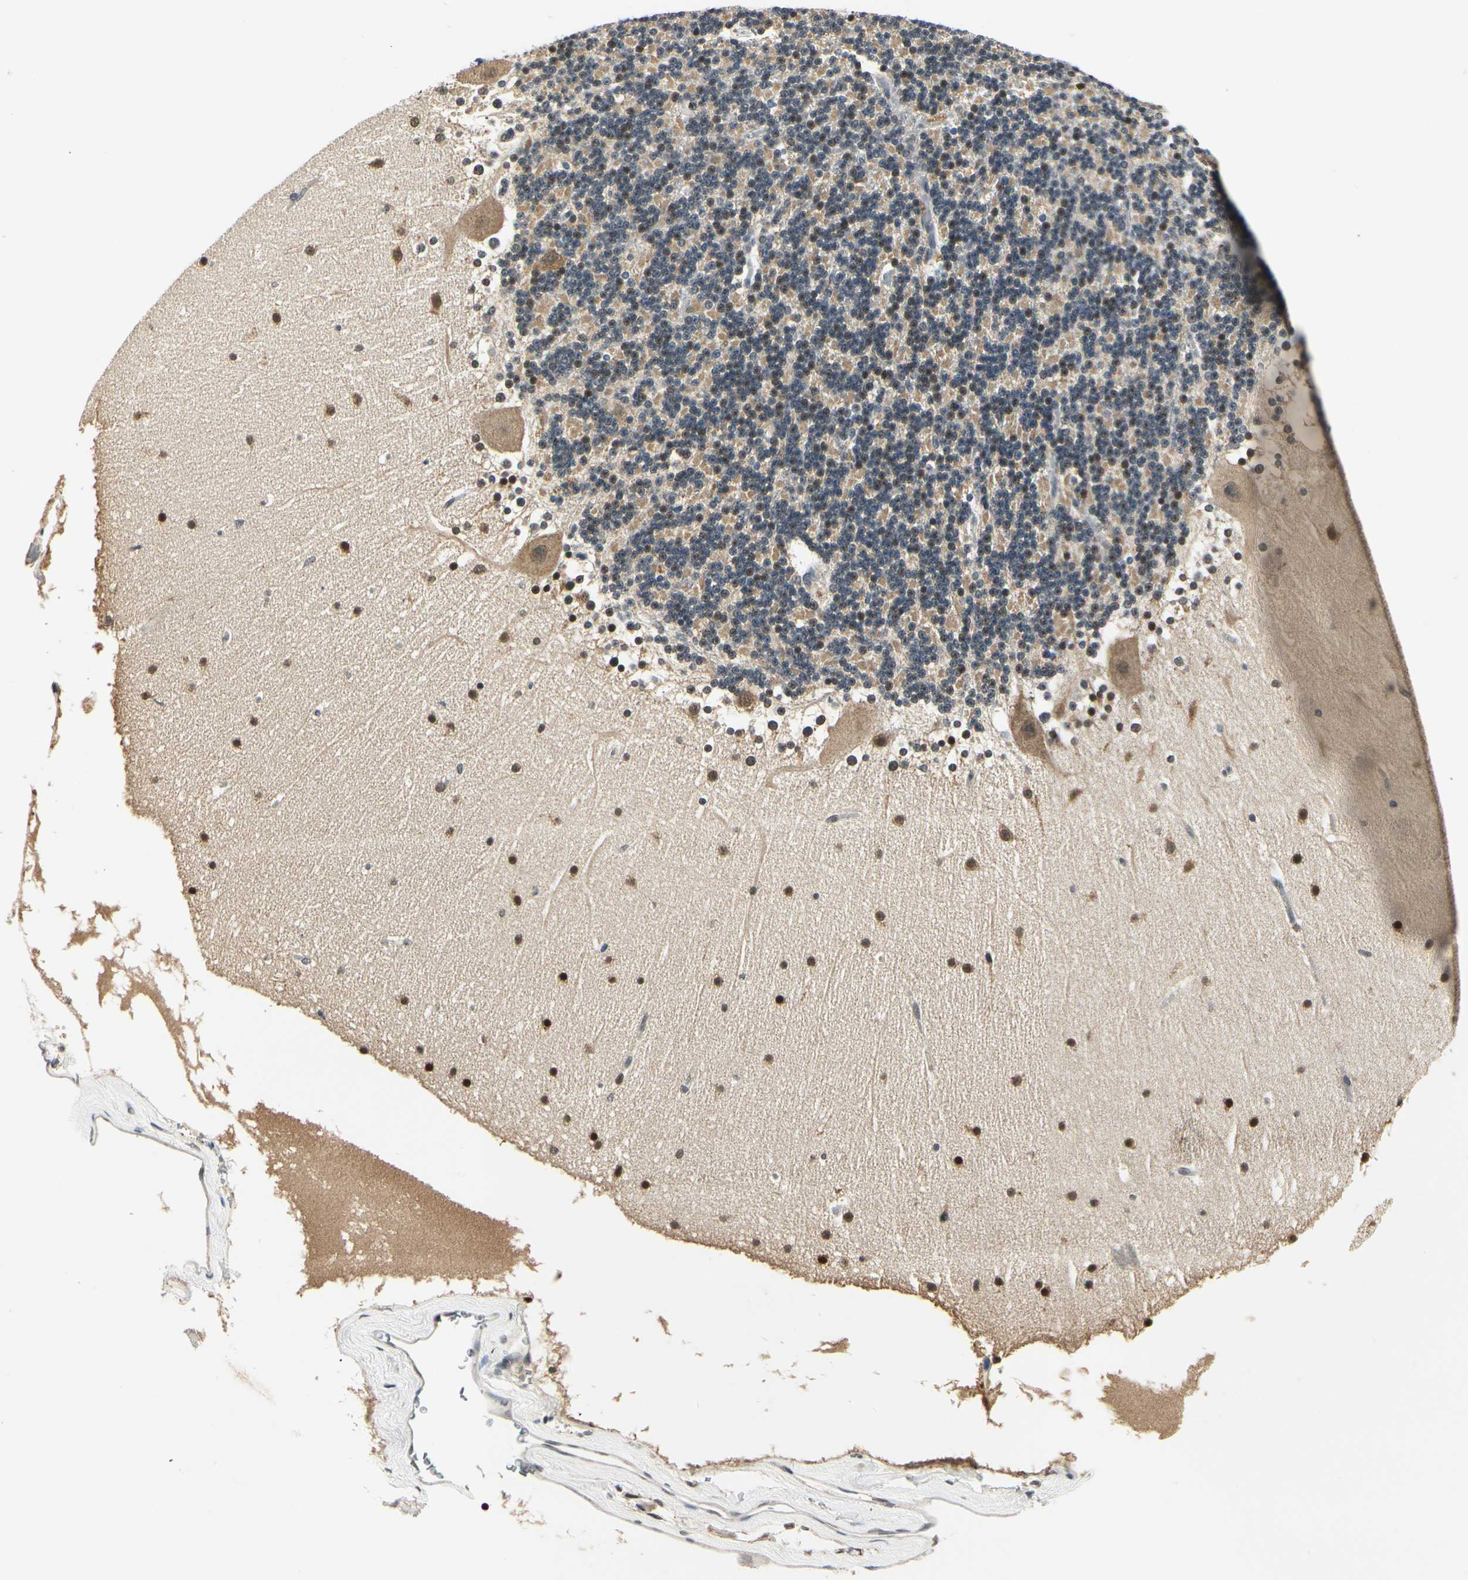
{"staining": {"intensity": "moderate", "quantity": ">75%", "location": "cytoplasmic/membranous"}, "tissue": "cerebellum", "cell_type": "Cells in granular layer", "image_type": "normal", "snomed": [{"axis": "morphology", "description": "Normal tissue, NOS"}, {"axis": "topography", "description": "Cerebellum"}], "caption": "IHC (DAB) staining of benign human cerebellum demonstrates moderate cytoplasmic/membranous protein expression in about >75% of cells in granular layer.", "gene": "PDK2", "patient": {"sex": "female", "age": 19}}